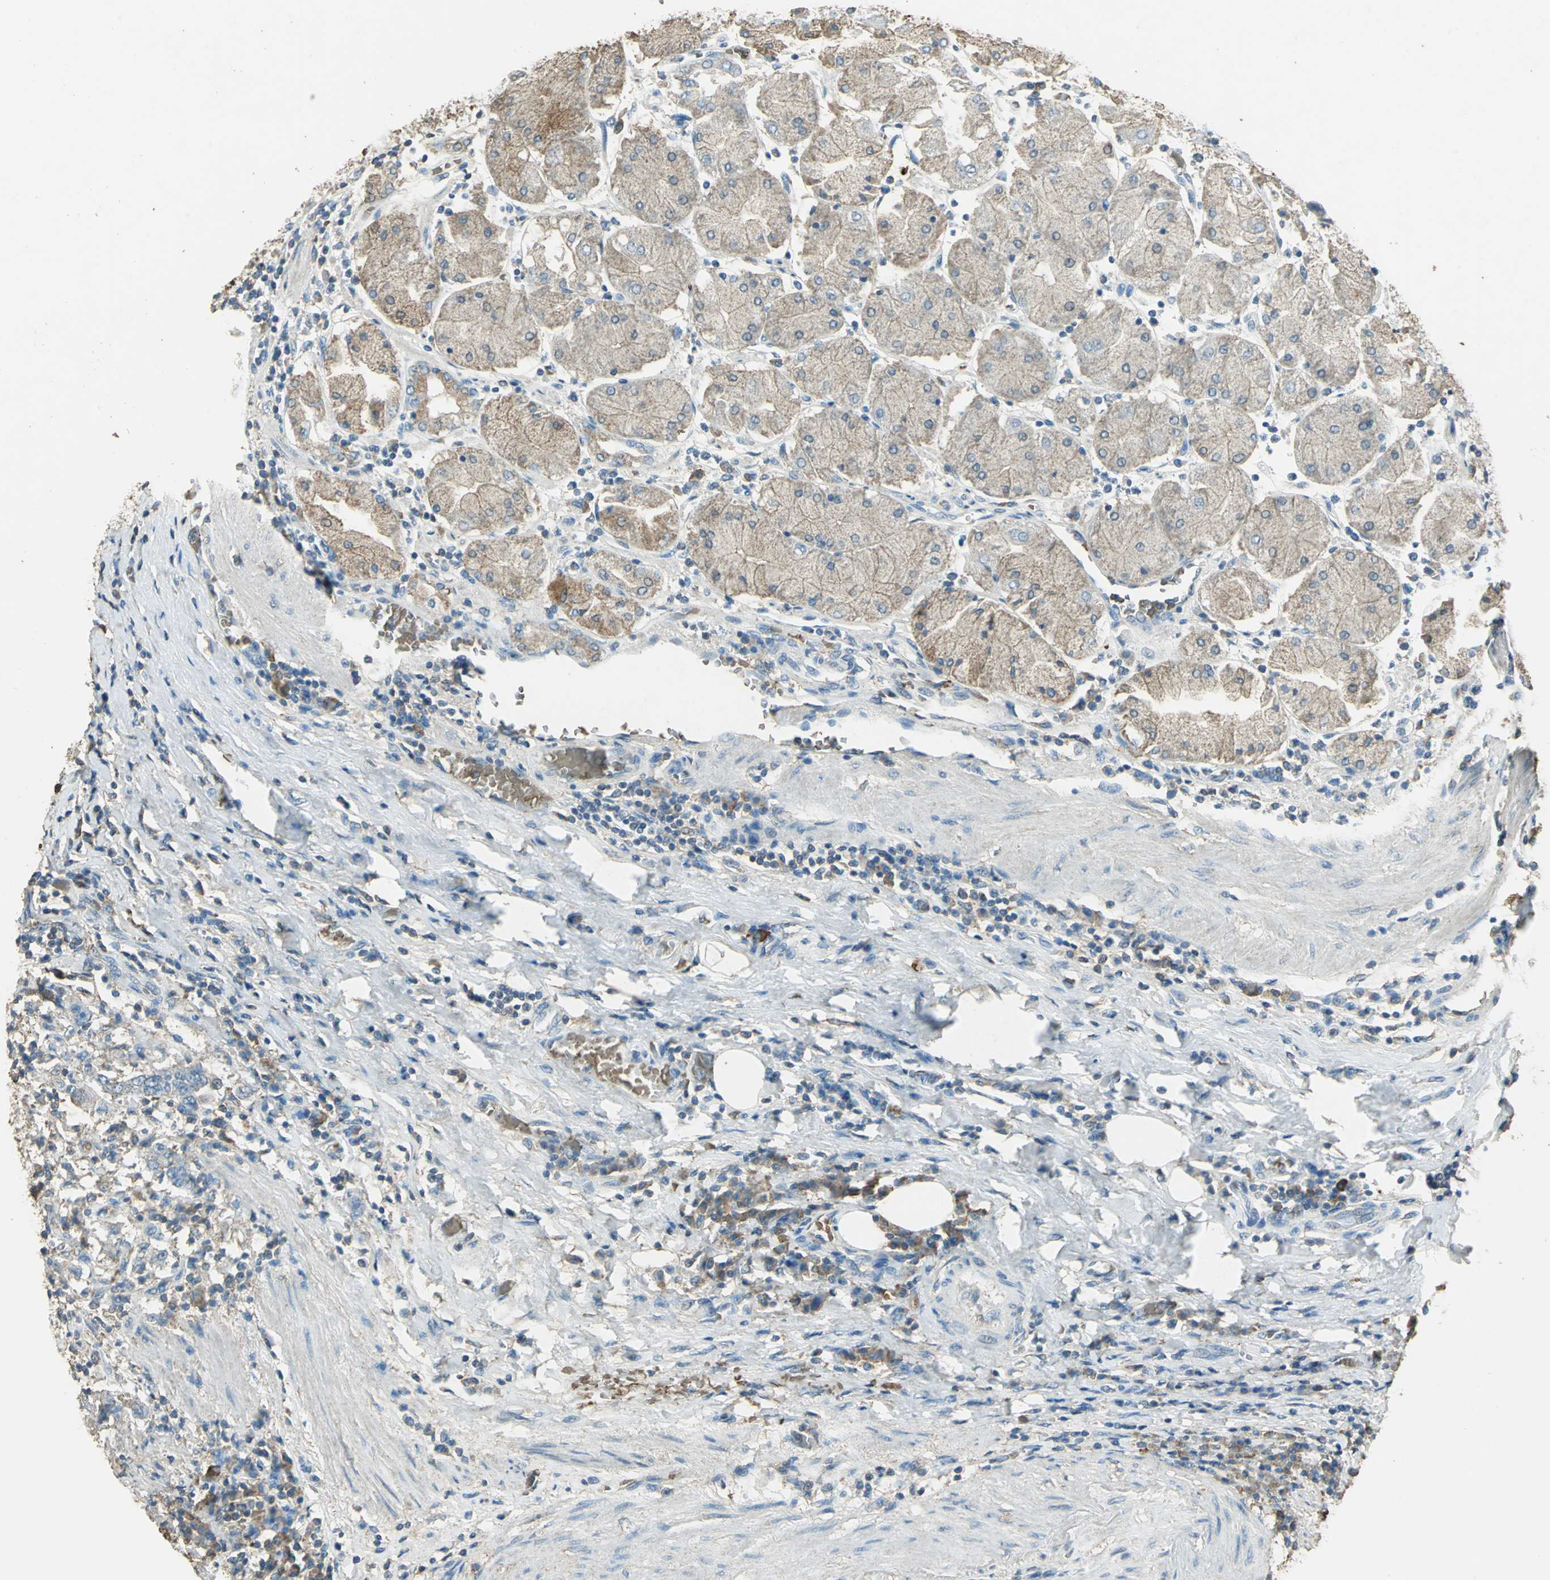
{"staining": {"intensity": "weak", "quantity": "<25%", "location": "cytoplasmic/membranous"}, "tissue": "stomach cancer", "cell_type": "Tumor cells", "image_type": "cancer", "snomed": [{"axis": "morphology", "description": "Normal tissue, NOS"}, {"axis": "morphology", "description": "Adenocarcinoma, NOS"}, {"axis": "topography", "description": "Stomach, upper"}, {"axis": "topography", "description": "Stomach"}], "caption": "High power microscopy photomicrograph of an immunohistochemistry (IHC) histopathology image of adenocarcinoma (stomach), revealing no significant positivity in tumor cells.", "gene": "TRAPPC2", "patient": {"sex": "male", "age": 59}}